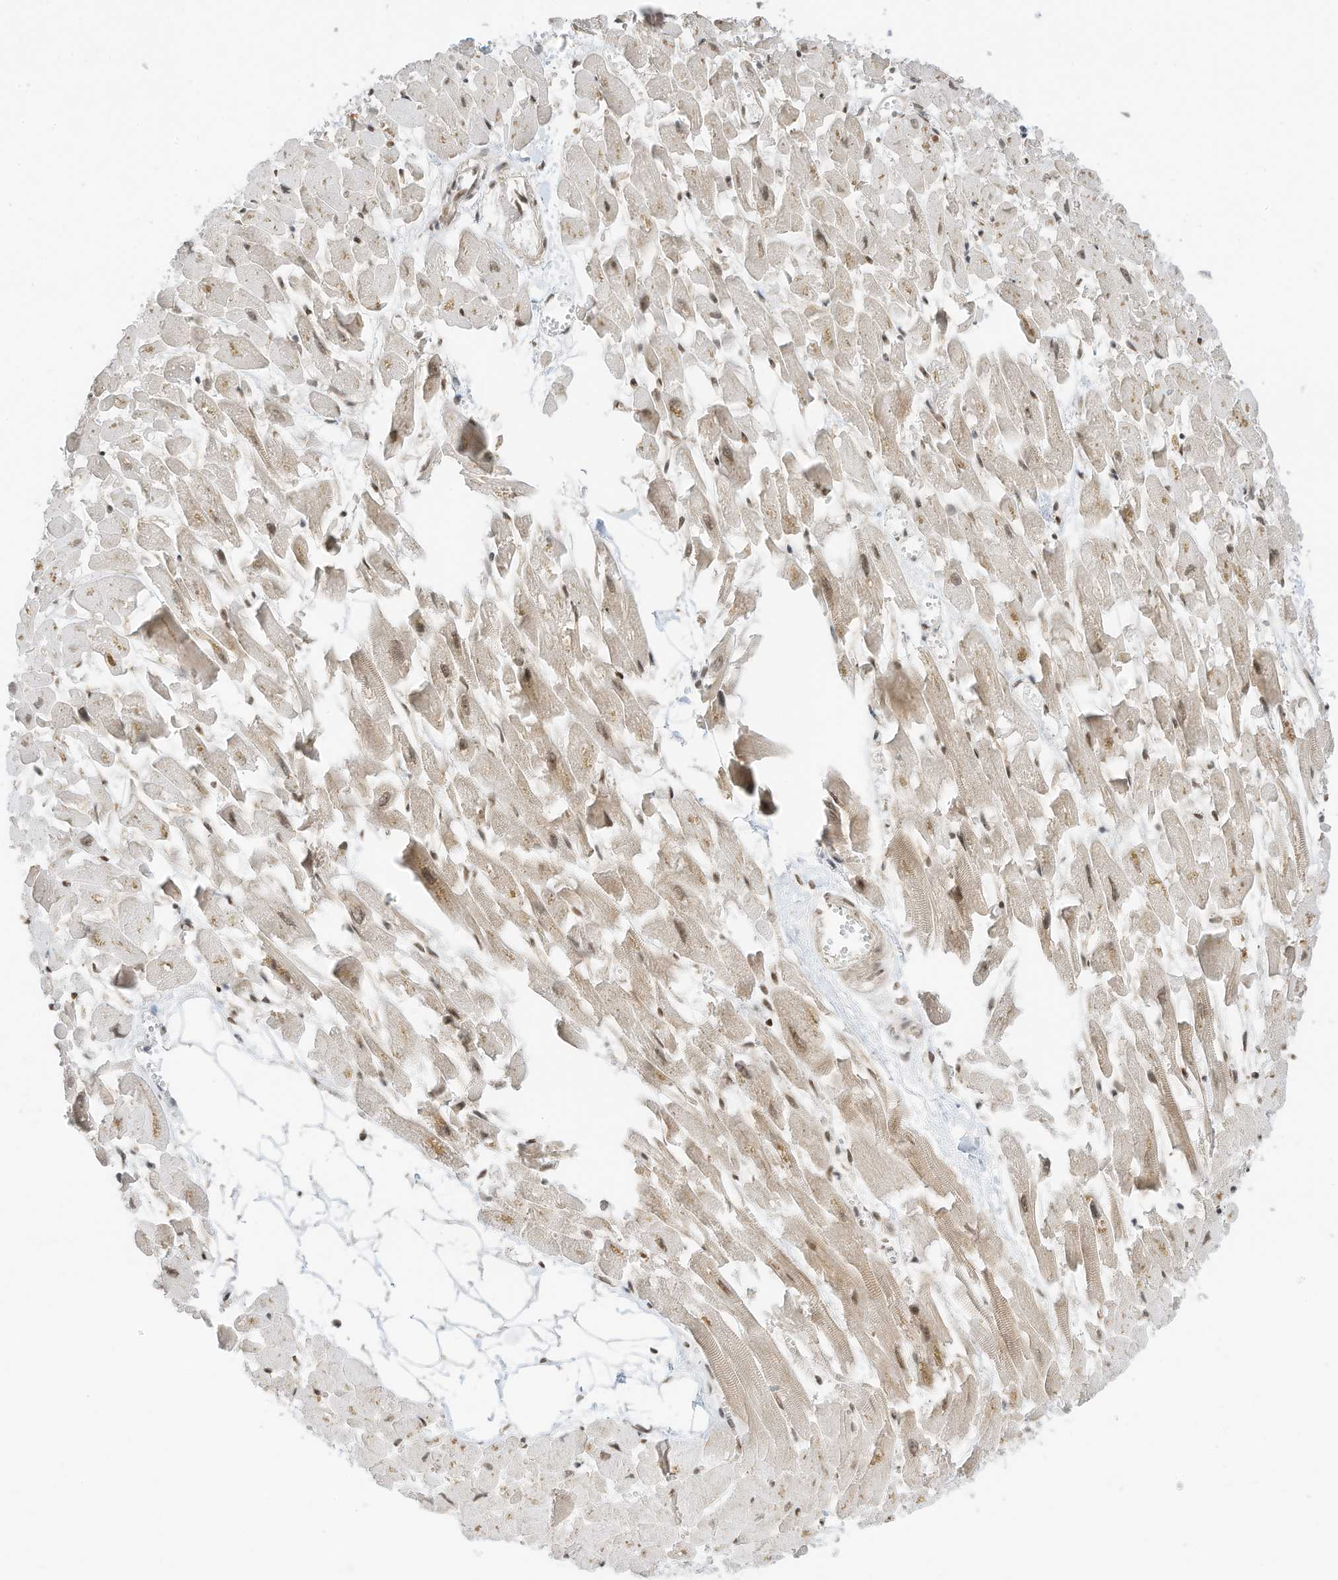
{"staining": {"intensity": "moderate", "quantity": ">75%", "location": "nuclear"}, "tissue": "heart muscle", "cell_type": "Cardiomyocytes", "image_type": "normal", "snomed": [{"axis": "morphology", "description": "Normal tissue, NOS"}, {"axis": "topography", "description": "Heart"}], "caption": "An image showing moderate nuclear positivity in about >75% of cardiomyocytes in unremarkable heart muscle, as visualized by brown immunohistochemical staining.", "gene": "AURKAIP1", "patient": {"sex": "female", "age": 64}}